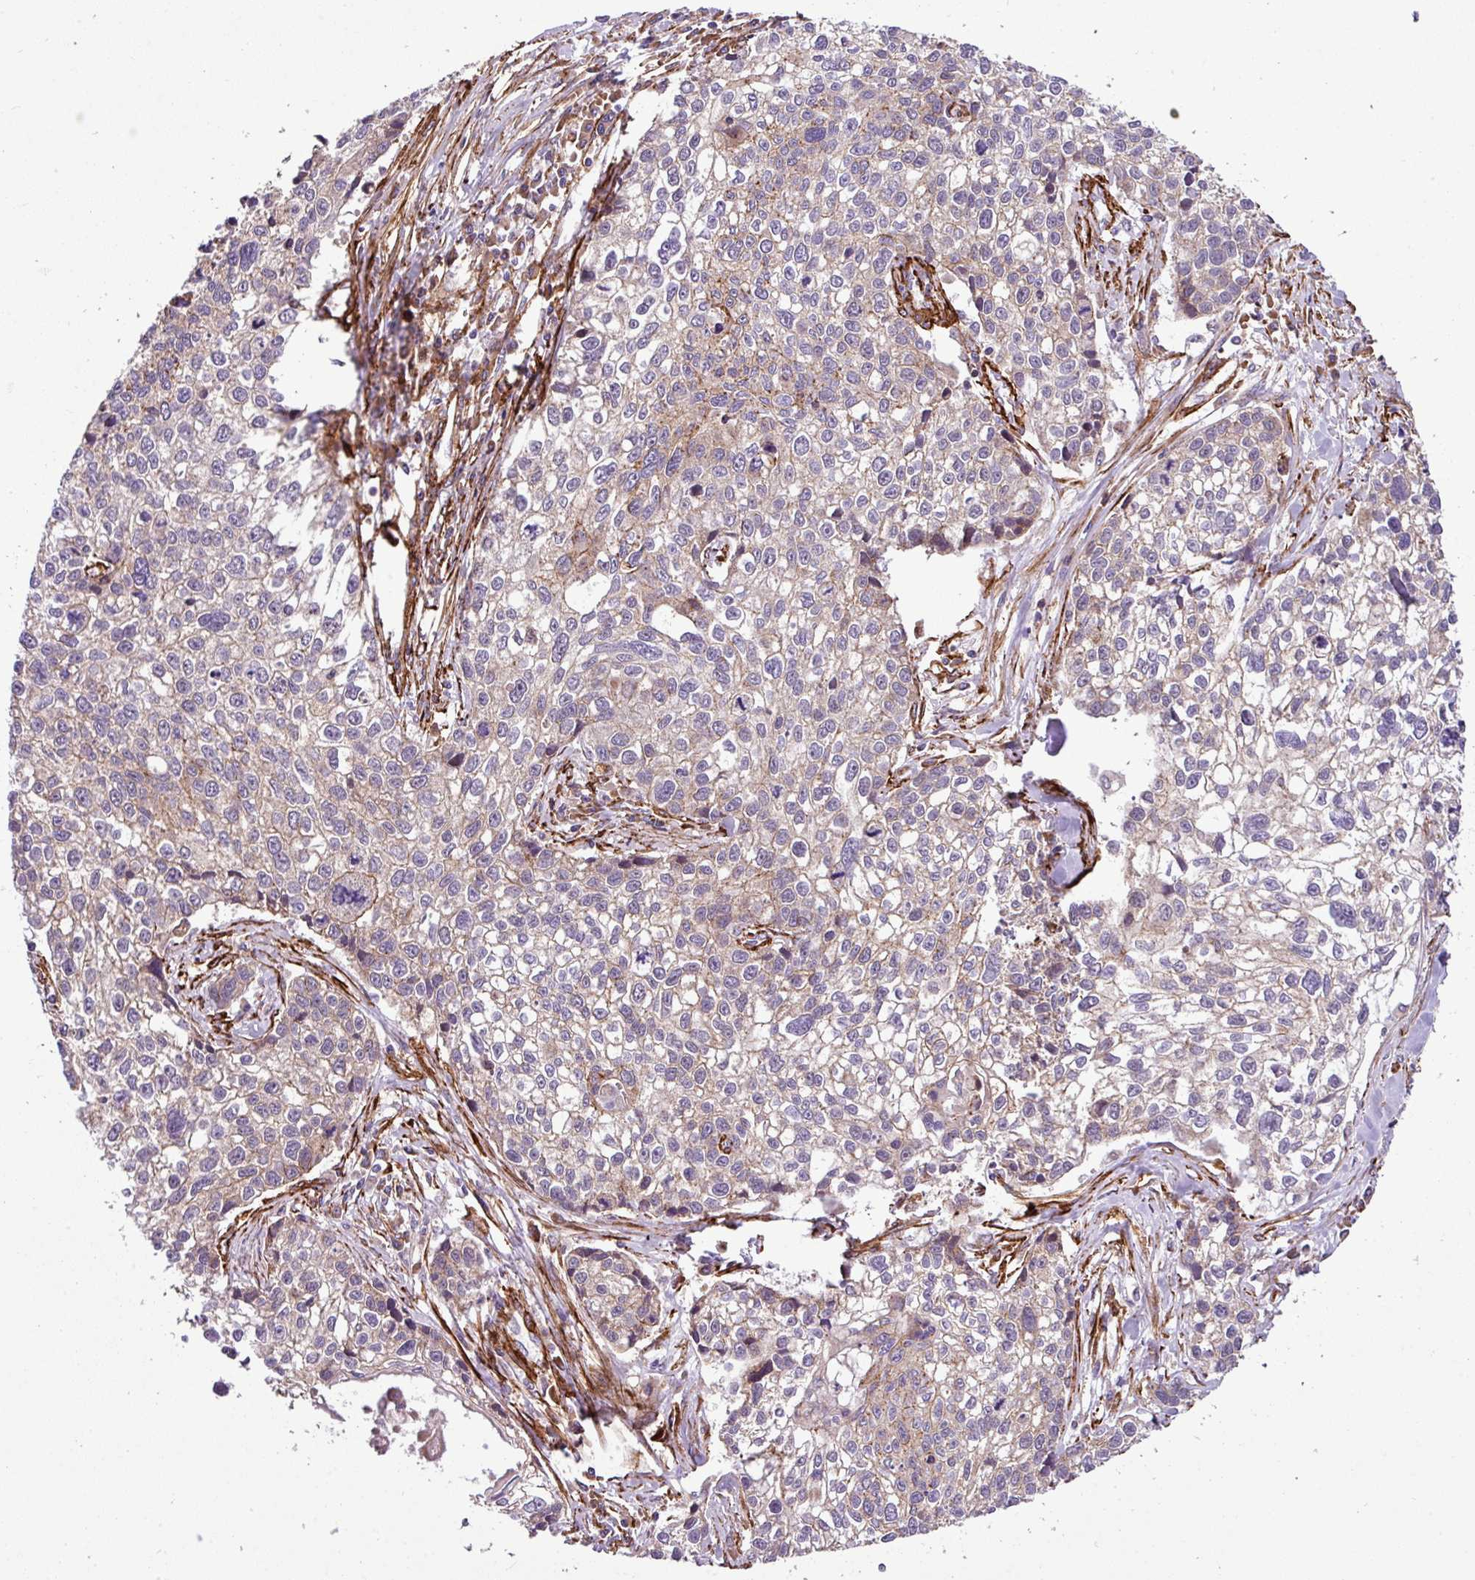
{"staining": {"intensity": "weak", "quantity": "25%-75%", "location": "cytoplasmic/membranous"}, "tissue": "lung cancer", "cell_type": "Tumor cells", "image_type": "cancer", "snomed": [{"axis": "morphology", "description": "Squamous cell carcinoma, NOS"}, {"axis": "topography", "description": "Lung"}], "caption": "Immunohistochemistry image of human lung cancer stained for a protein (brown), which demonstrates low levels of weak cytoplasmic/membranous positivity in approximately 25%-75% of tumor cells.", "gene": "FAM47E", "patient": {"sex": "male", "age": 74}}